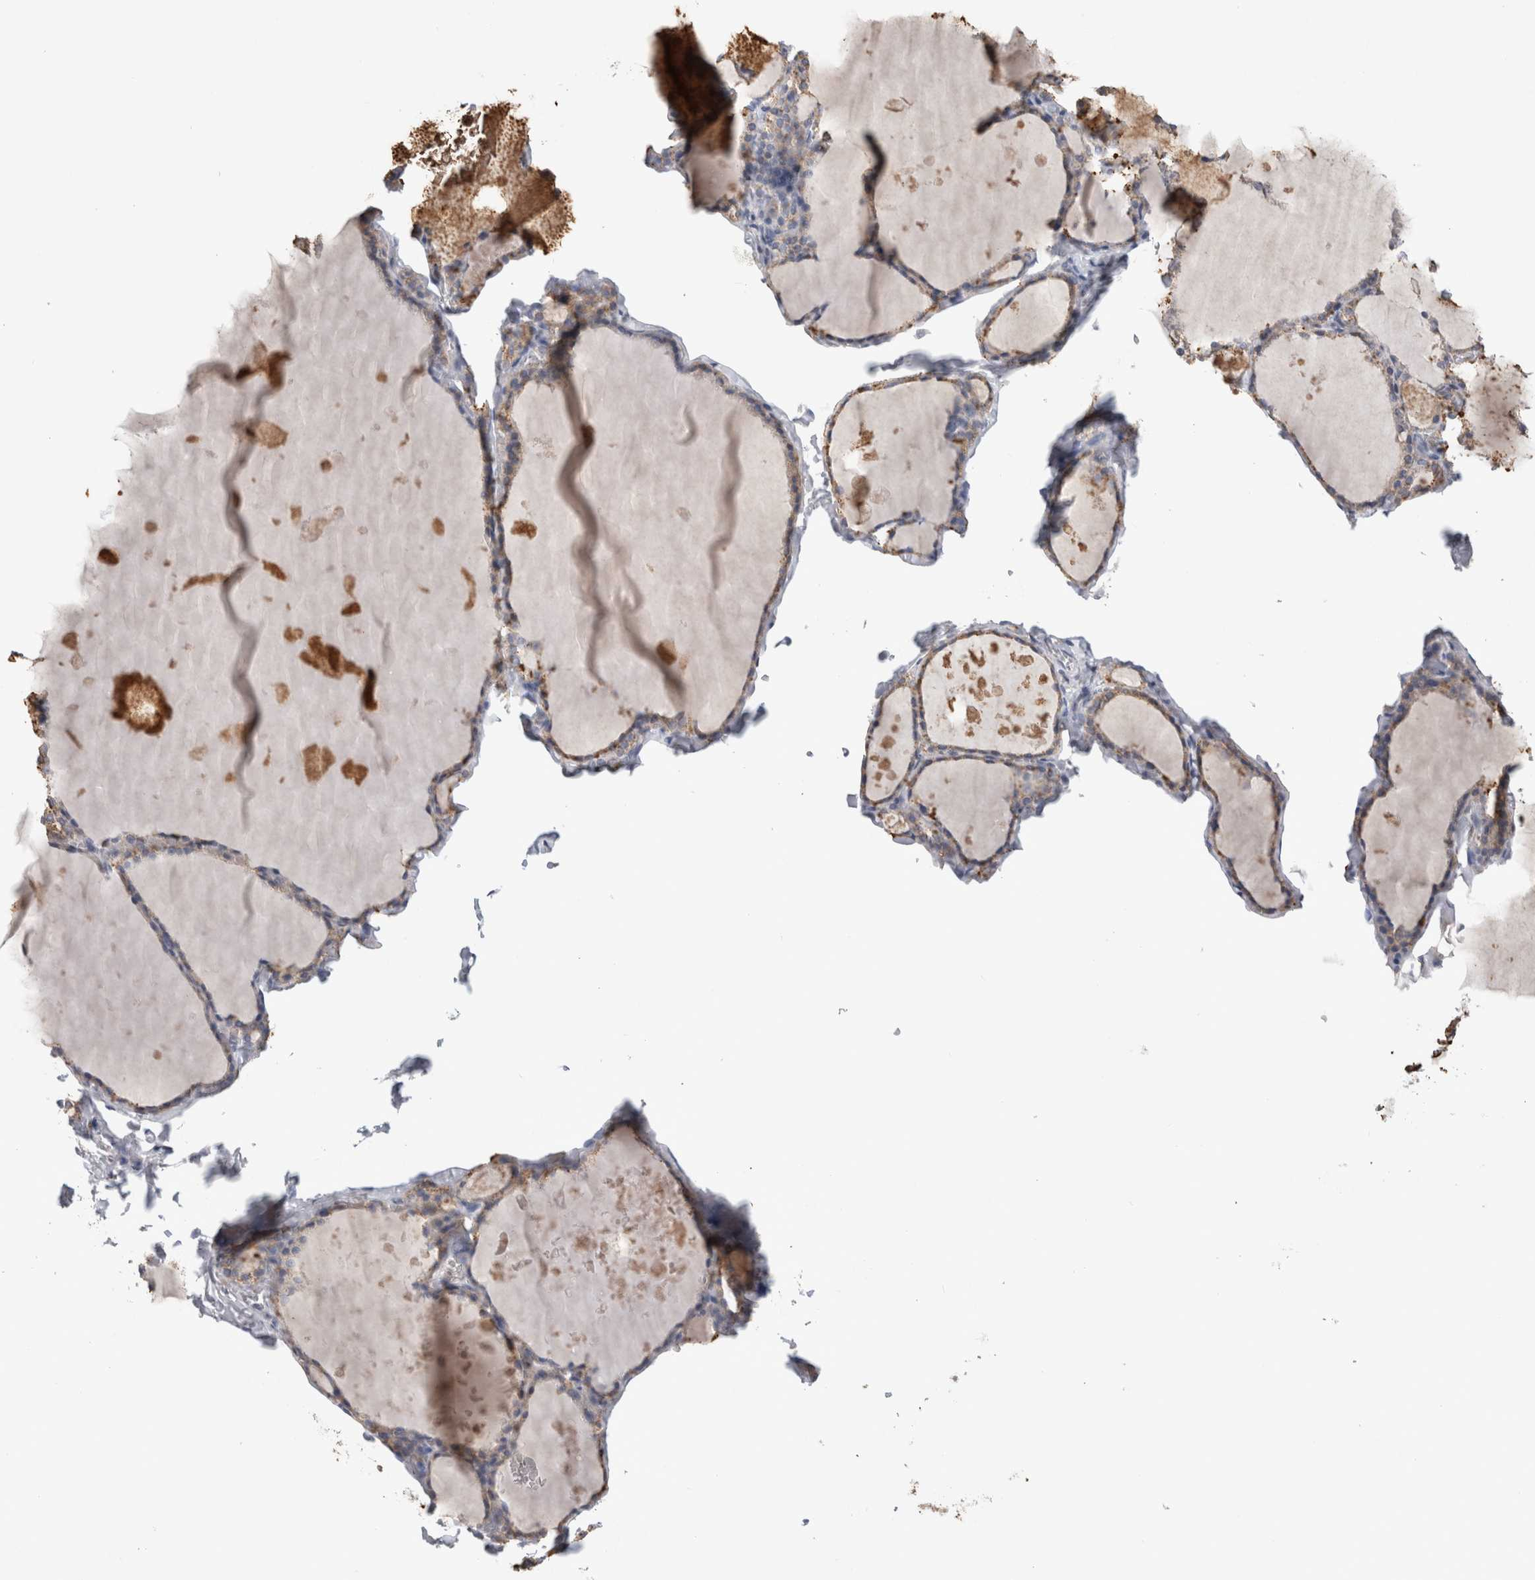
{"staining": {"intensity": "weak", "quantity": "25%-75%", "location": "cytoplasmic/membranous"}, "tissue": "thyroid gland", "cell_type": "Glandular cells", "image_type": "normal", "snomed": [{"axis": "morphology", "description": "Normal tissue, NOS"}, {"axis": "topography", "description": "Thyroid gland"}], "caption": "About 25%-75% of glandular cells in unremarkable human thyroid gland show weak cytoplasmic/membranous protein positivity as visualized by brown immunohistochemical staining.", "gene": "CNTFR", "patient": {"sex": "male", "age": 56}}